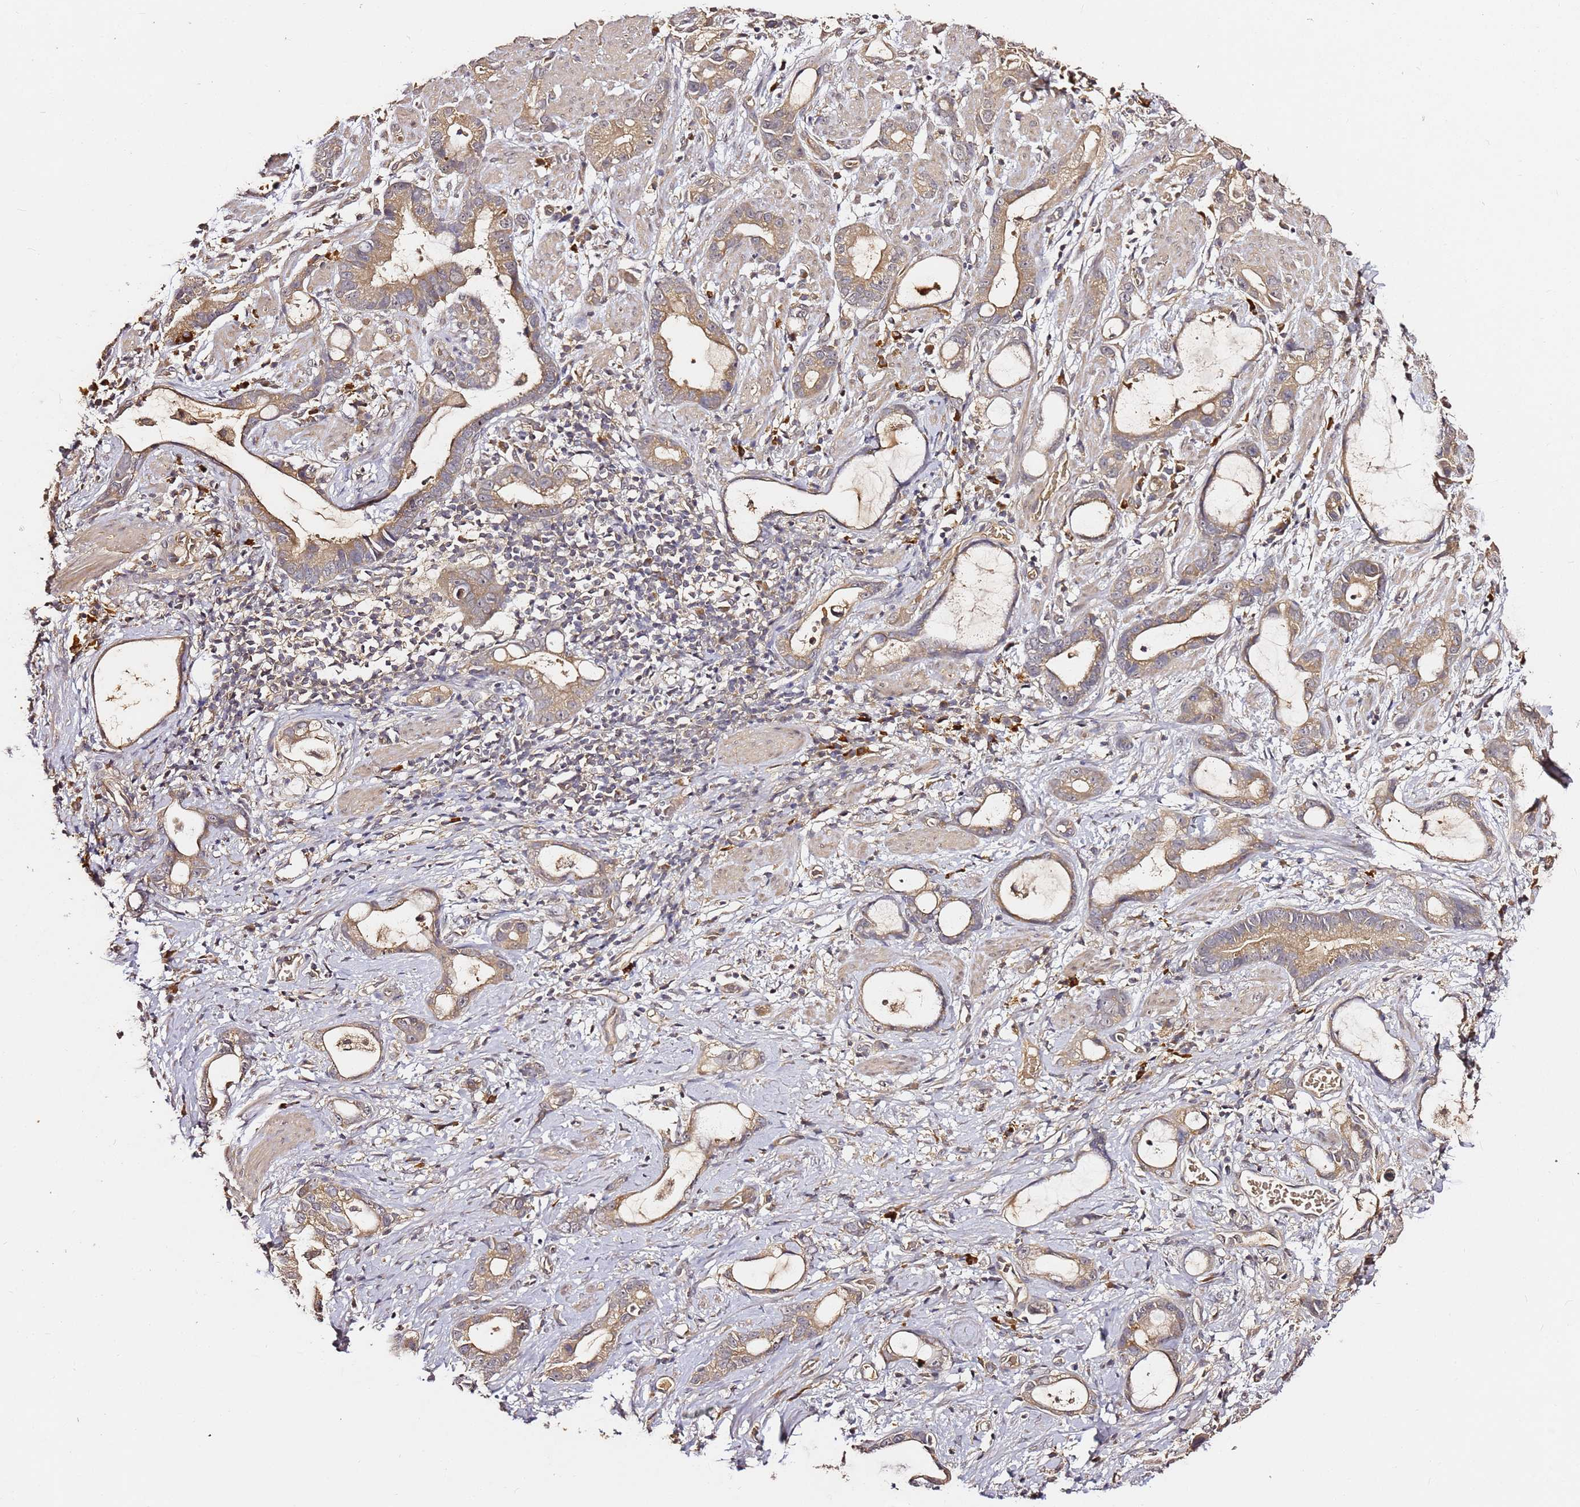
{"staining": {"intensity": "moderate", "quantity": ">75%", "location": "cytoplasmic/membranous"}, "tissue": "stomach cancer", "cell_type": "Tumor cells", "image_type": "cancer", "snomed": [{"axis": "morphology", "description": "Adenocarcinoma, NOS"}, {"axis": "topography", "description": "Stomach"}], "caption": "Immunohistochemical staining of human stomach cancer demonstrates moderate cytoplasmic/membranous protein positivity in approximately >75% of tumor cells. (Stains: DAB in brown, nuclei in blue, Microscopy: brightfield microscopy at high magnification).", "gene": "C6orf136", "patient": {"sex": "male", "age": 55}}